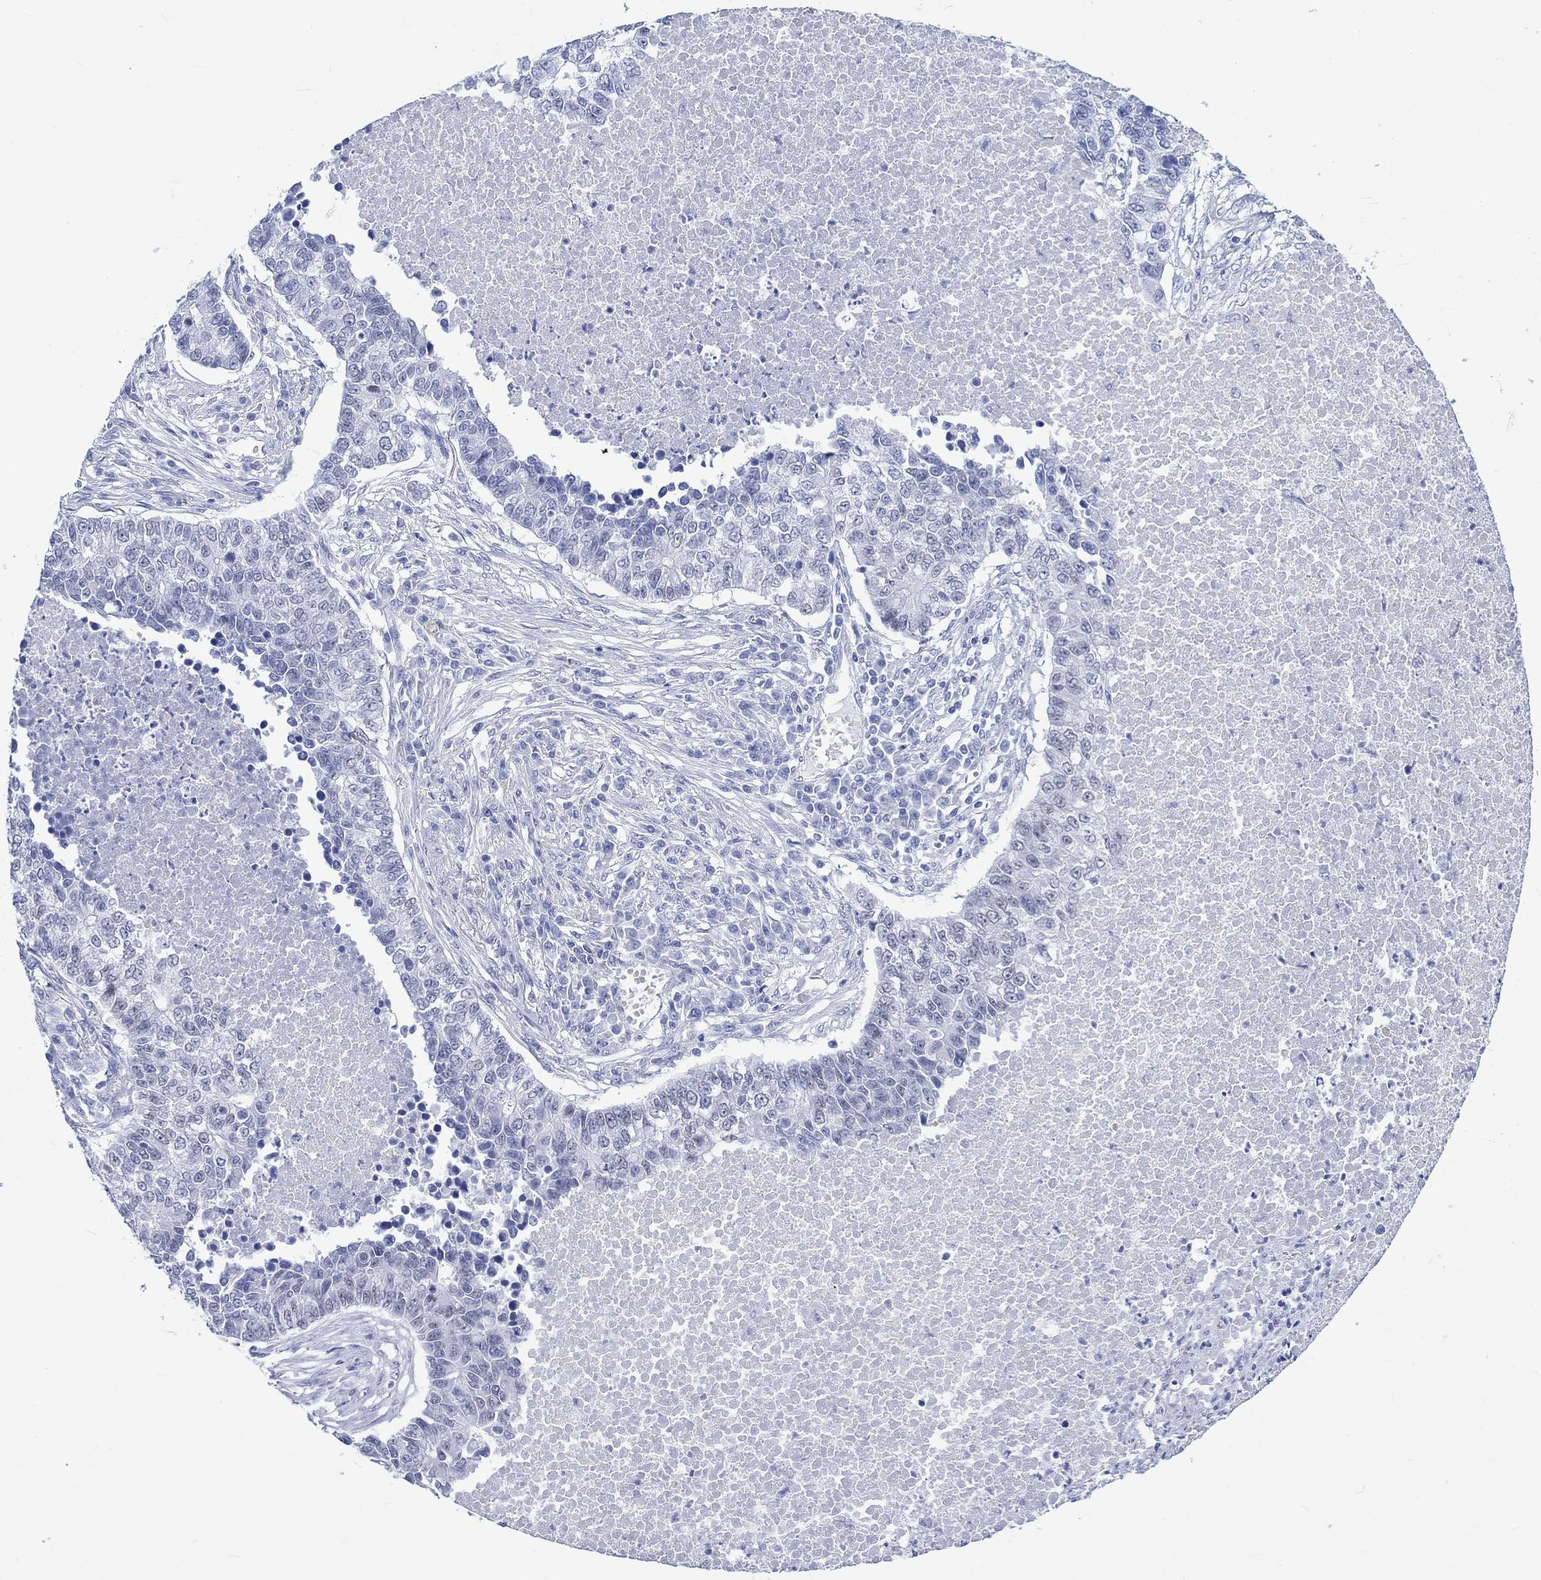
{"staining": {"intensity": "negative", "quantity": "none", "location": "none"}, "tissue": "lung cancer", "cell_type": "Tumor cells", "image_type": "cancer", "snomed": [{"axis": "morphology", "description": "Adenocarcinoma, NOS"}, {"axis": "topography", "description": "Lung"}], "caption": "IHC photomicrograph of neoplastic tissue: human adenocarcinoma (lung) stained with DAB exhibits no significant protein staining in tumor cells. The staining was performed using DAB to visualize the protein expression in brown, while the nuclei were stained in blue with hematoxylin (Magnification: 20x).", "gene": "KLHL33", "patient": {"sex": "male", "age": 57}}